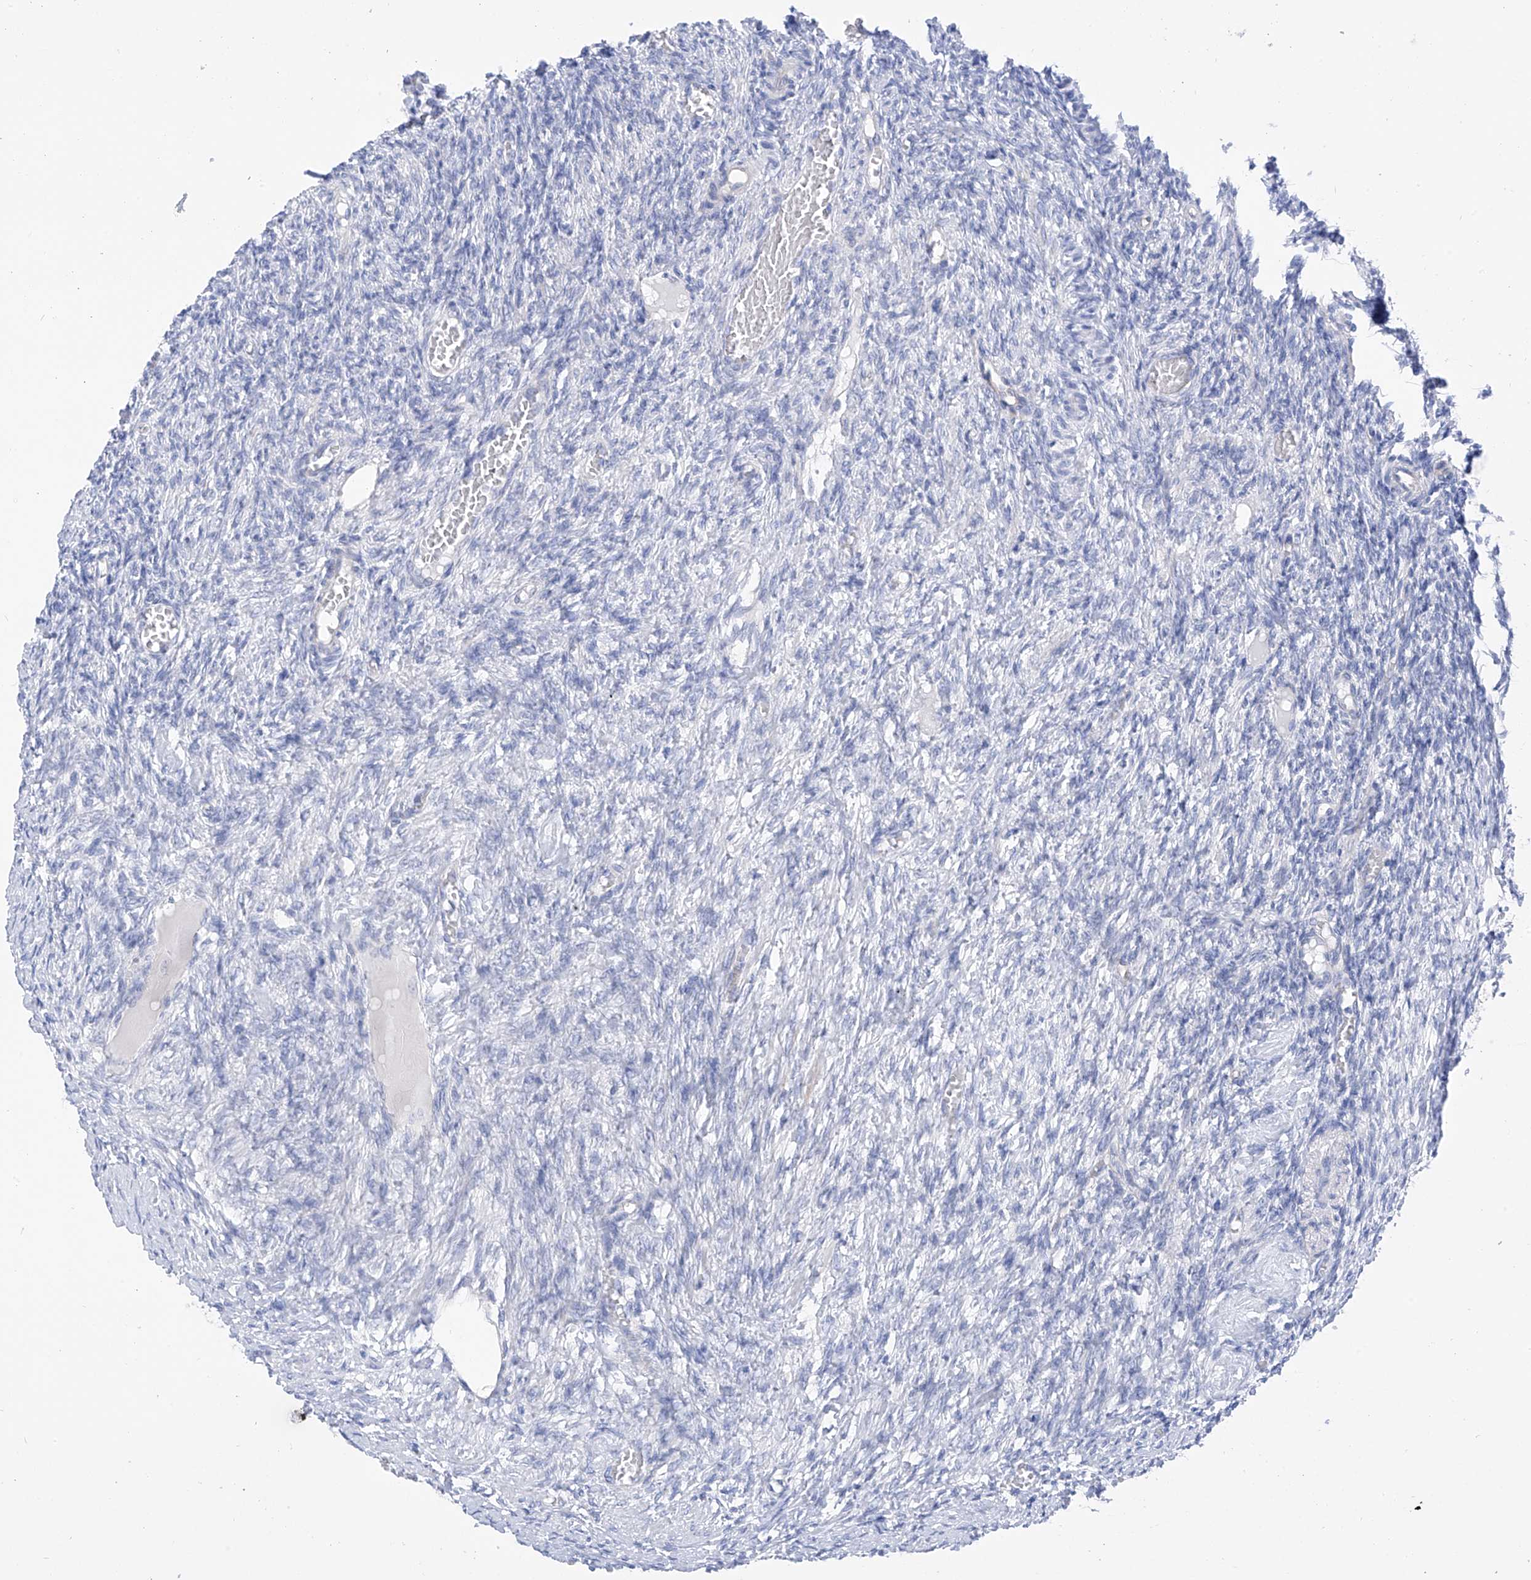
{"staining": {"intensity": "negative", "quantity": "none", "location": "none"}, "tissue": "ovary", "cell_type": "Ovarian stroma cells", "image_type": "normal", "snomed": [{"axis": "morphology", "description": "Normal tissue, NOS"}, {"axis": "topography", "description": "Ovary"}], "caption": "The image exhibits no significant staining in ovarian stroma cells of ovary.", "gene": "PIK3C2B", "patient": {"sex": "female", "age": 27}}